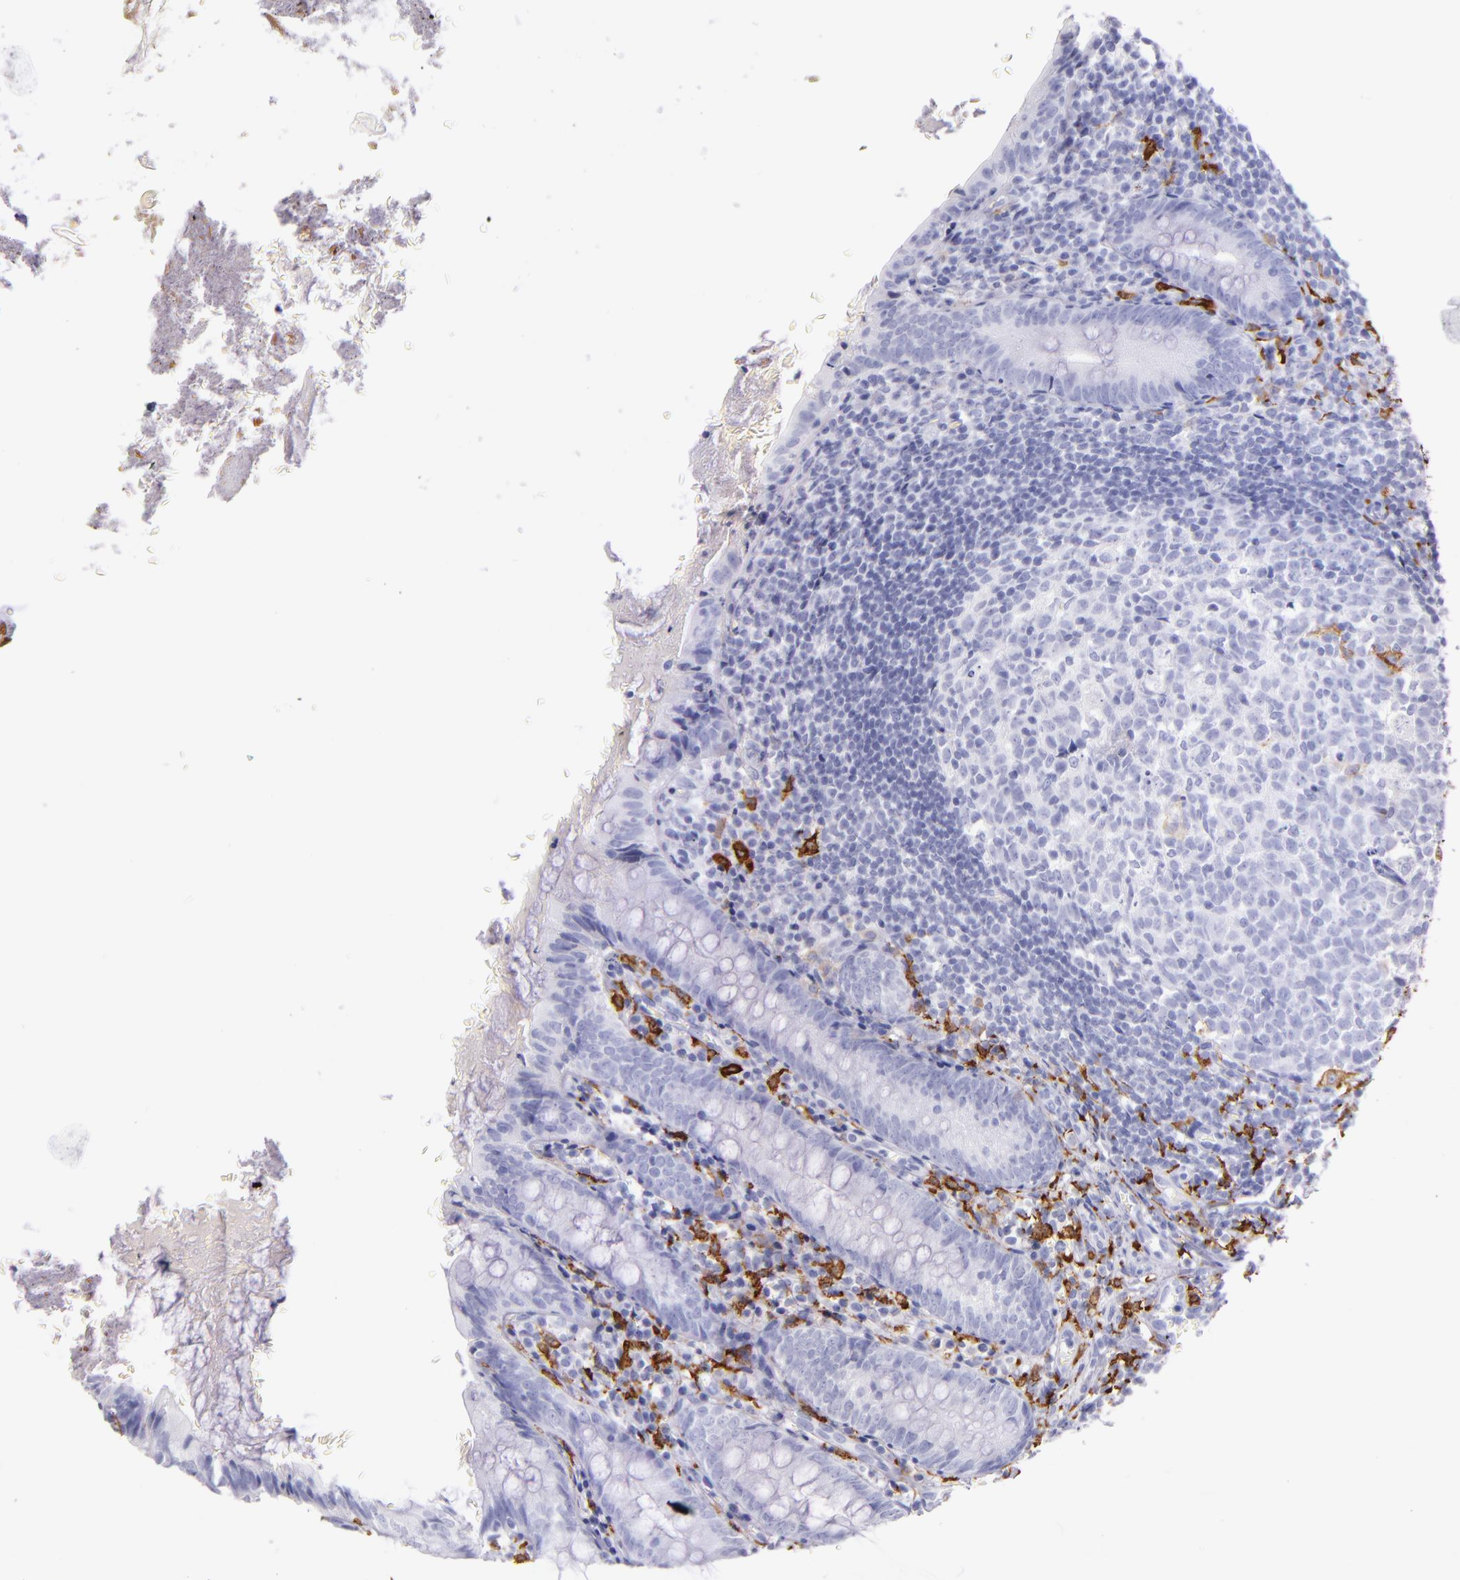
{"staining": {"intensity": "negative", "quantity": "none", "location": "none"}, "tissue": "appendix", "cell_type": "Glandular cells", "image_type": "normal", "snomed": [{"axis": "morphology", "description": "Normal tissue, NOS"}, {"axis": "topography", "description": "Appendix"}], "caption": "An immunohistochemistry (IHC) image of unremarkable appendix is shown. There is no staining in glandular cells of appendix.", "gene": "CD163", "patient": {"sex": "female", "age": 10}}